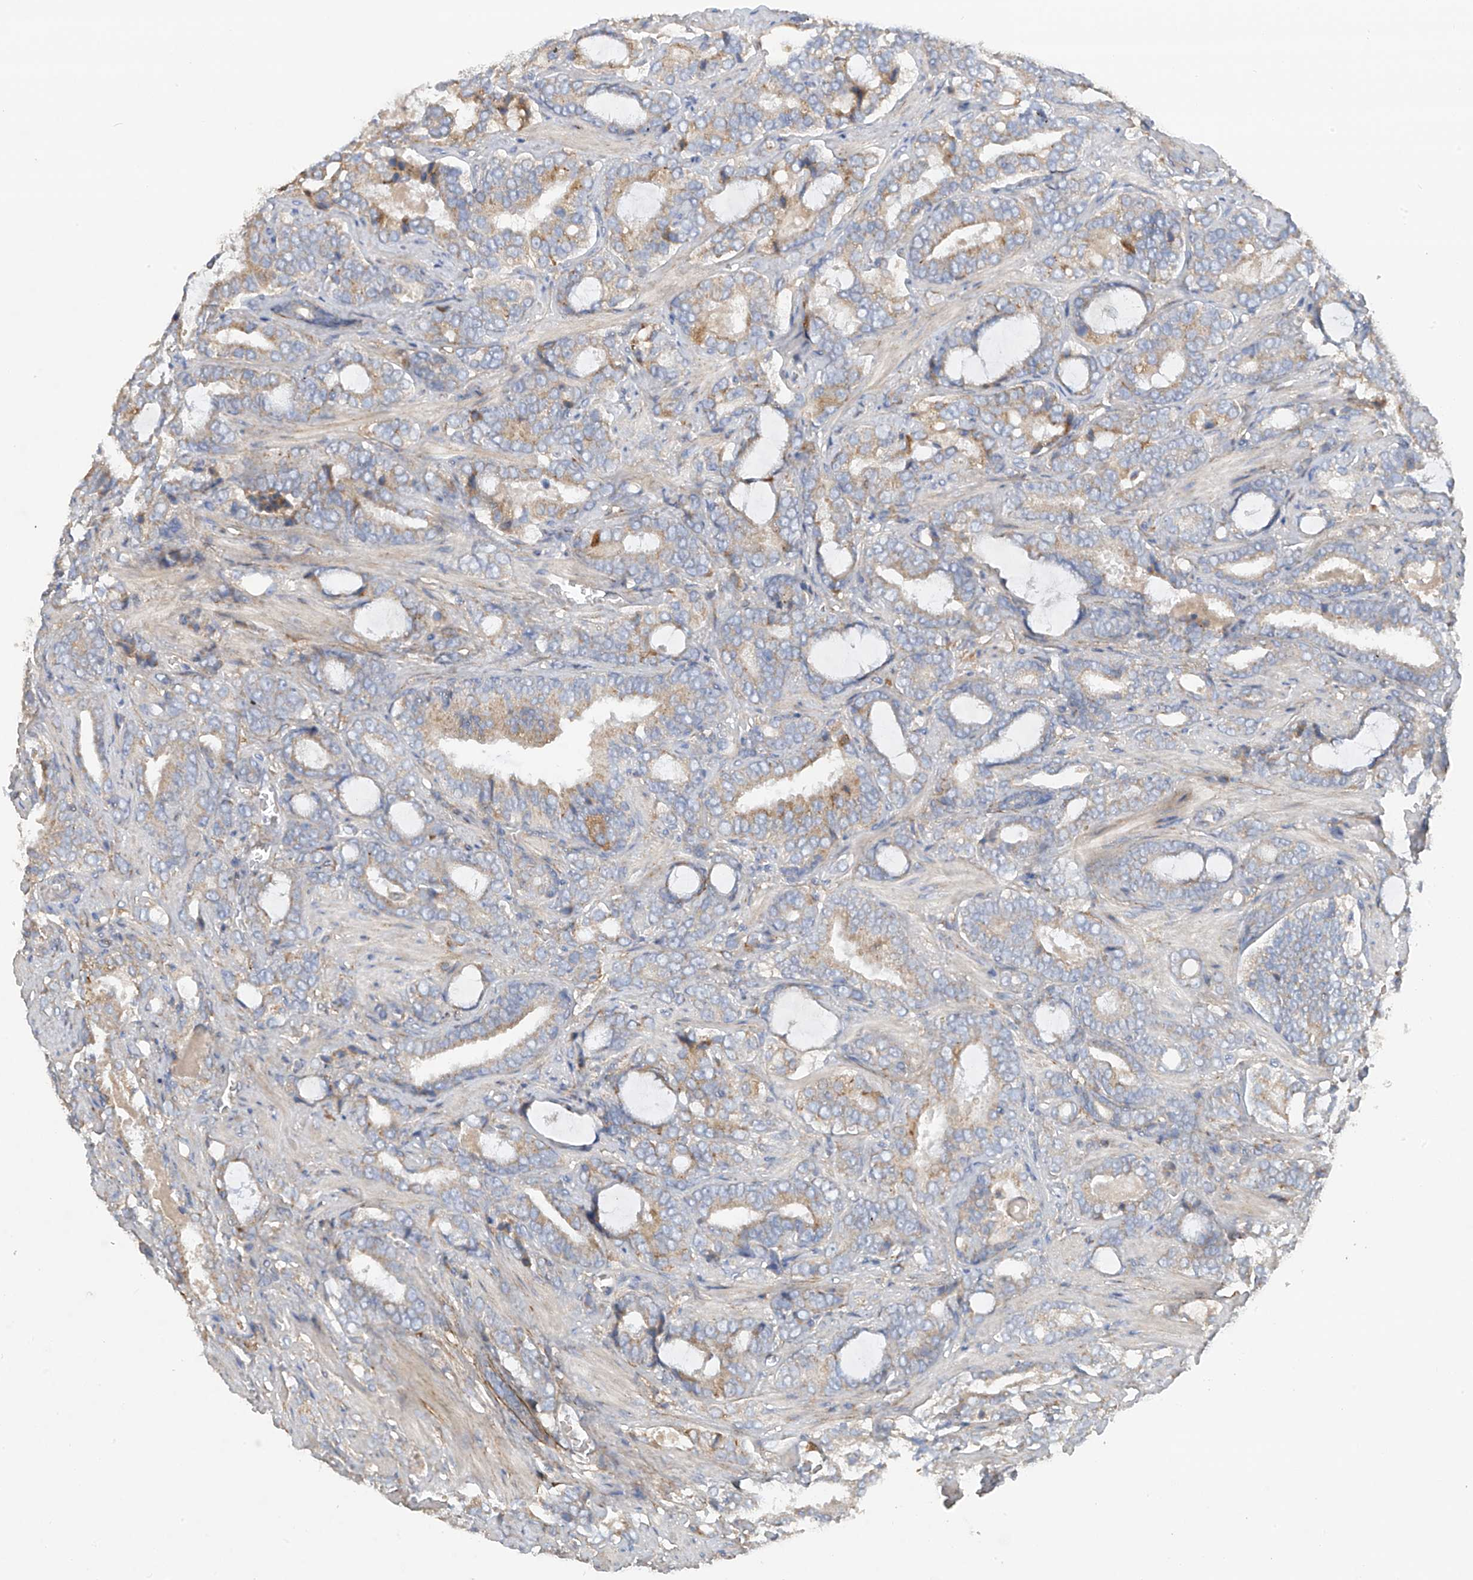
{"staining": {"intensity": "weak", "quantity": "<25%", "location": "cytoplasmic/membranous"}, "tissue": "prostate cancer", "cell_type": "Tumor cells", "image_type": "cancer", "snomed": [{"axis": "morphology", "description": "Adenocarcinoma, High grade"}, {"axis": "topography", "description": "Prostate and seminal vesicle, NOS"}], "caption": "The histopathology image displays no staining of tumor cells in prostate cancer.", "gene": "GALNTL6", "patient": {"sex": "male", "age": 67}}